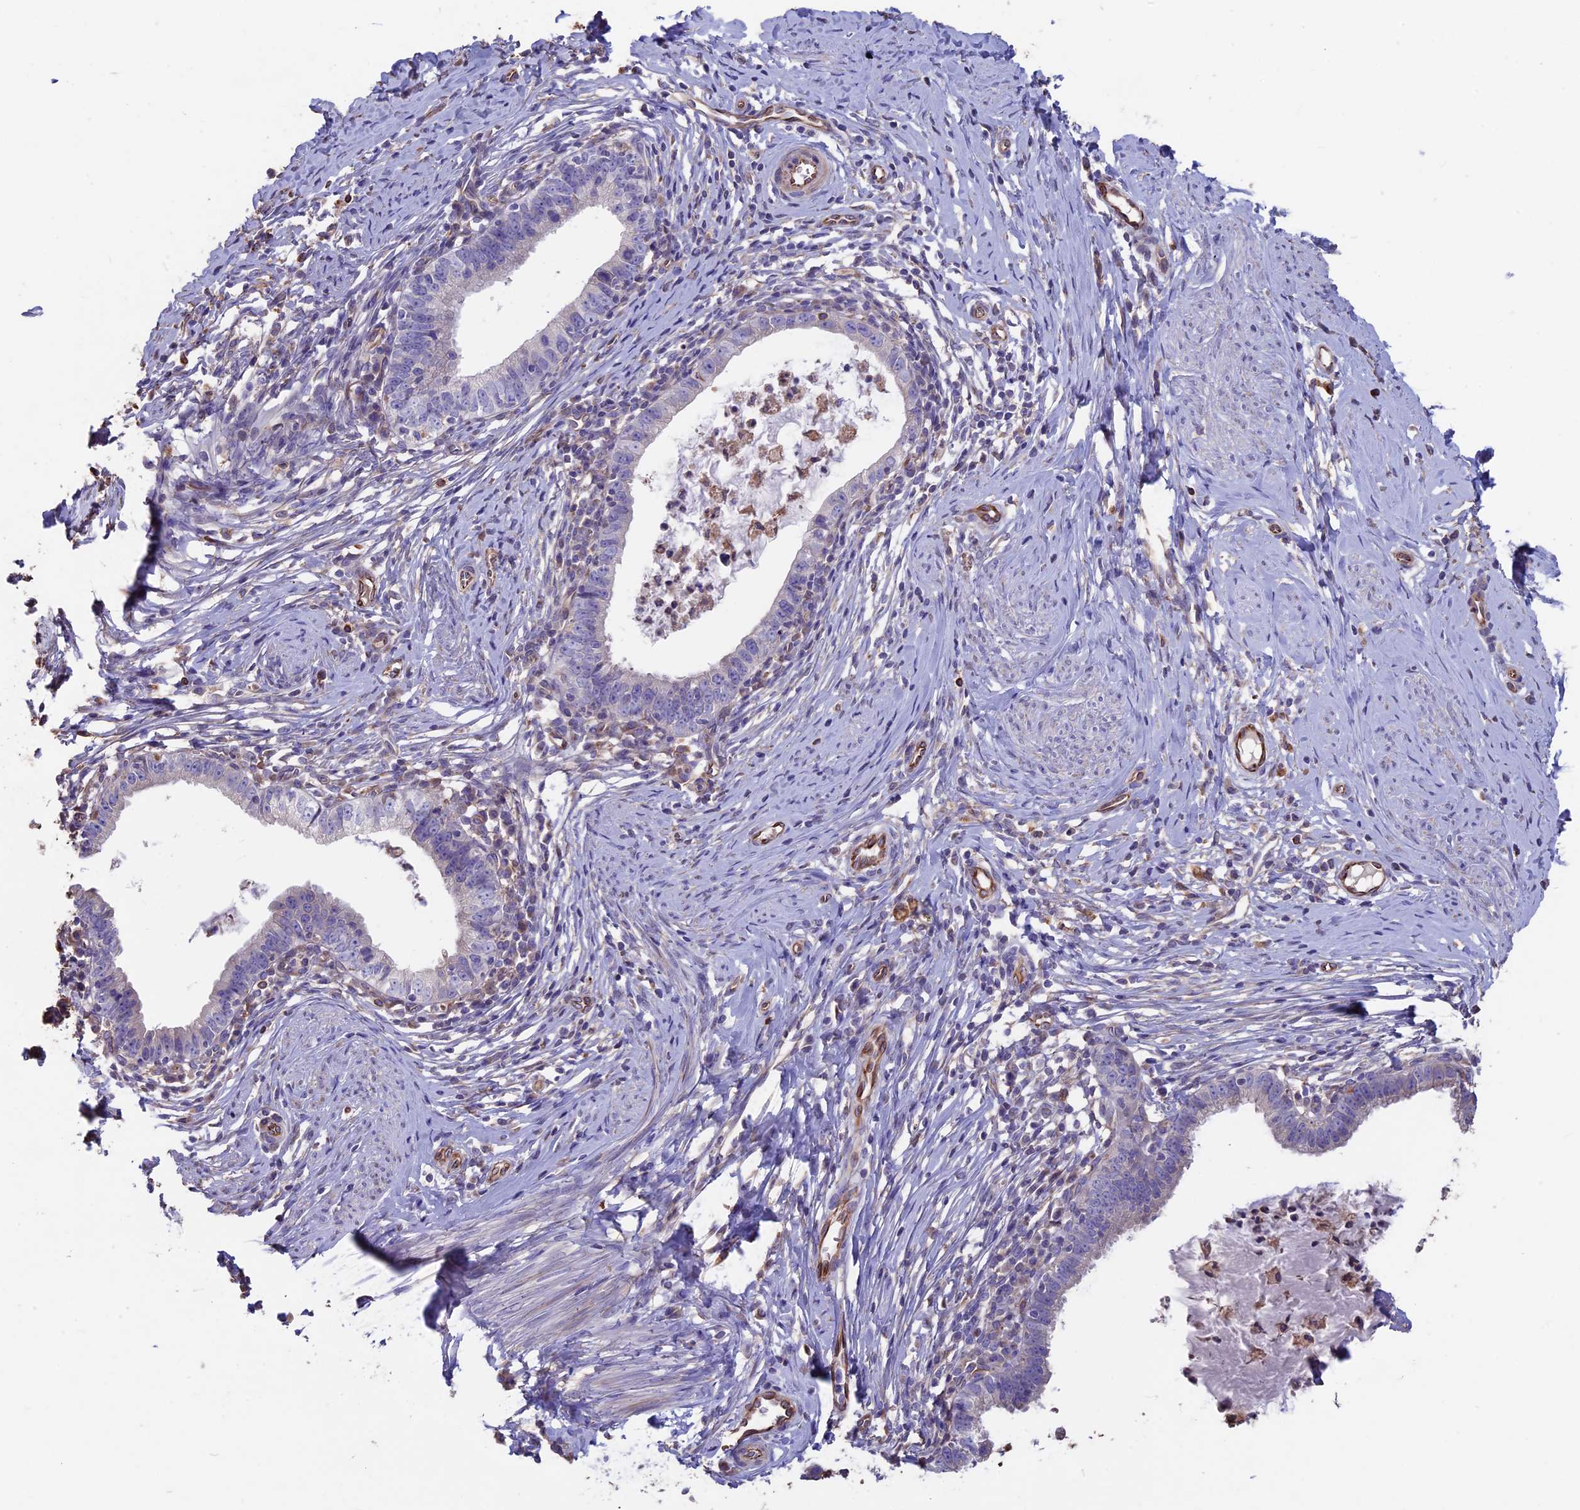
{"staining": {"intensity": "negative", "quantity": "none", "location": "none"}, "tissue": "cervical cancer", "cell_type": "Tumor cells", "image_type": "cancer", "snomed": [{"axis": "morphology", "description": "Adenocarcinoma, NOS"}, {"axis": "topography", "description": "Cervix"}], "caption": "DAB immunohistochemical staining of adenocarcinoma (cervical) exhibits no significant expression in tumor cells. (DAB immunohistochemistry (IHC) visualized using brightfield microscopy, high magnification).", "gene": "SEH1L", "patient": {"sex": "female", "age": 36}}